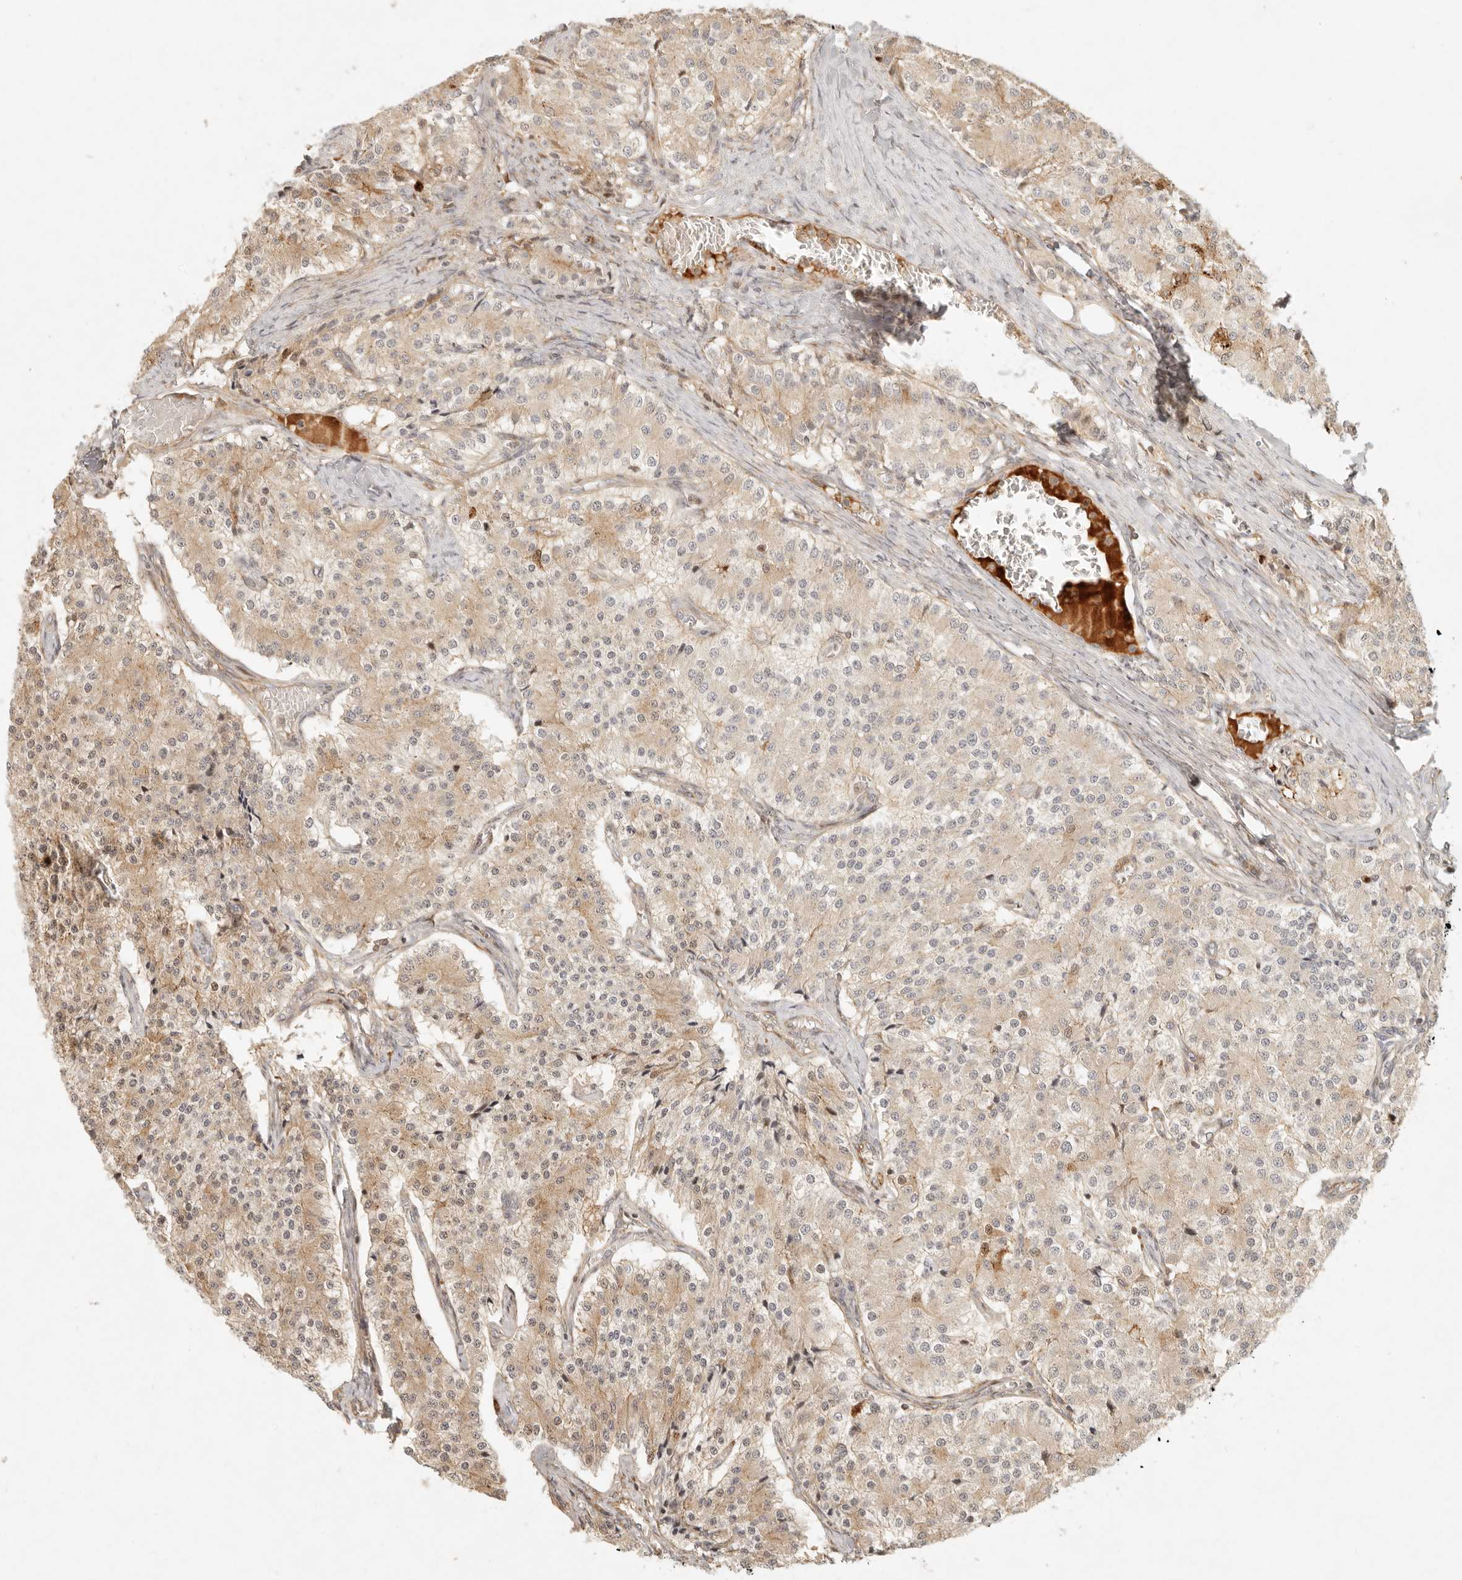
{"staining": {"intensity": "moderate", "quantity": ">75%", "location": "cytoplasmic/membranous"}, "tissue": "carcinoid", "cell_type": "Tumor cells", "image_type": "cancer", "snomed": [{"axis": "morphology", "description": "Carcinoid, malignant, NOS"}, {"axis": "topography", "description": "Colon"}], "caption": "Human carcinoid stained with a protein marker displays moderate staining in tumor cells.", "gene": "KLHL38", "patient": {"sex": "female", "age": 52}}